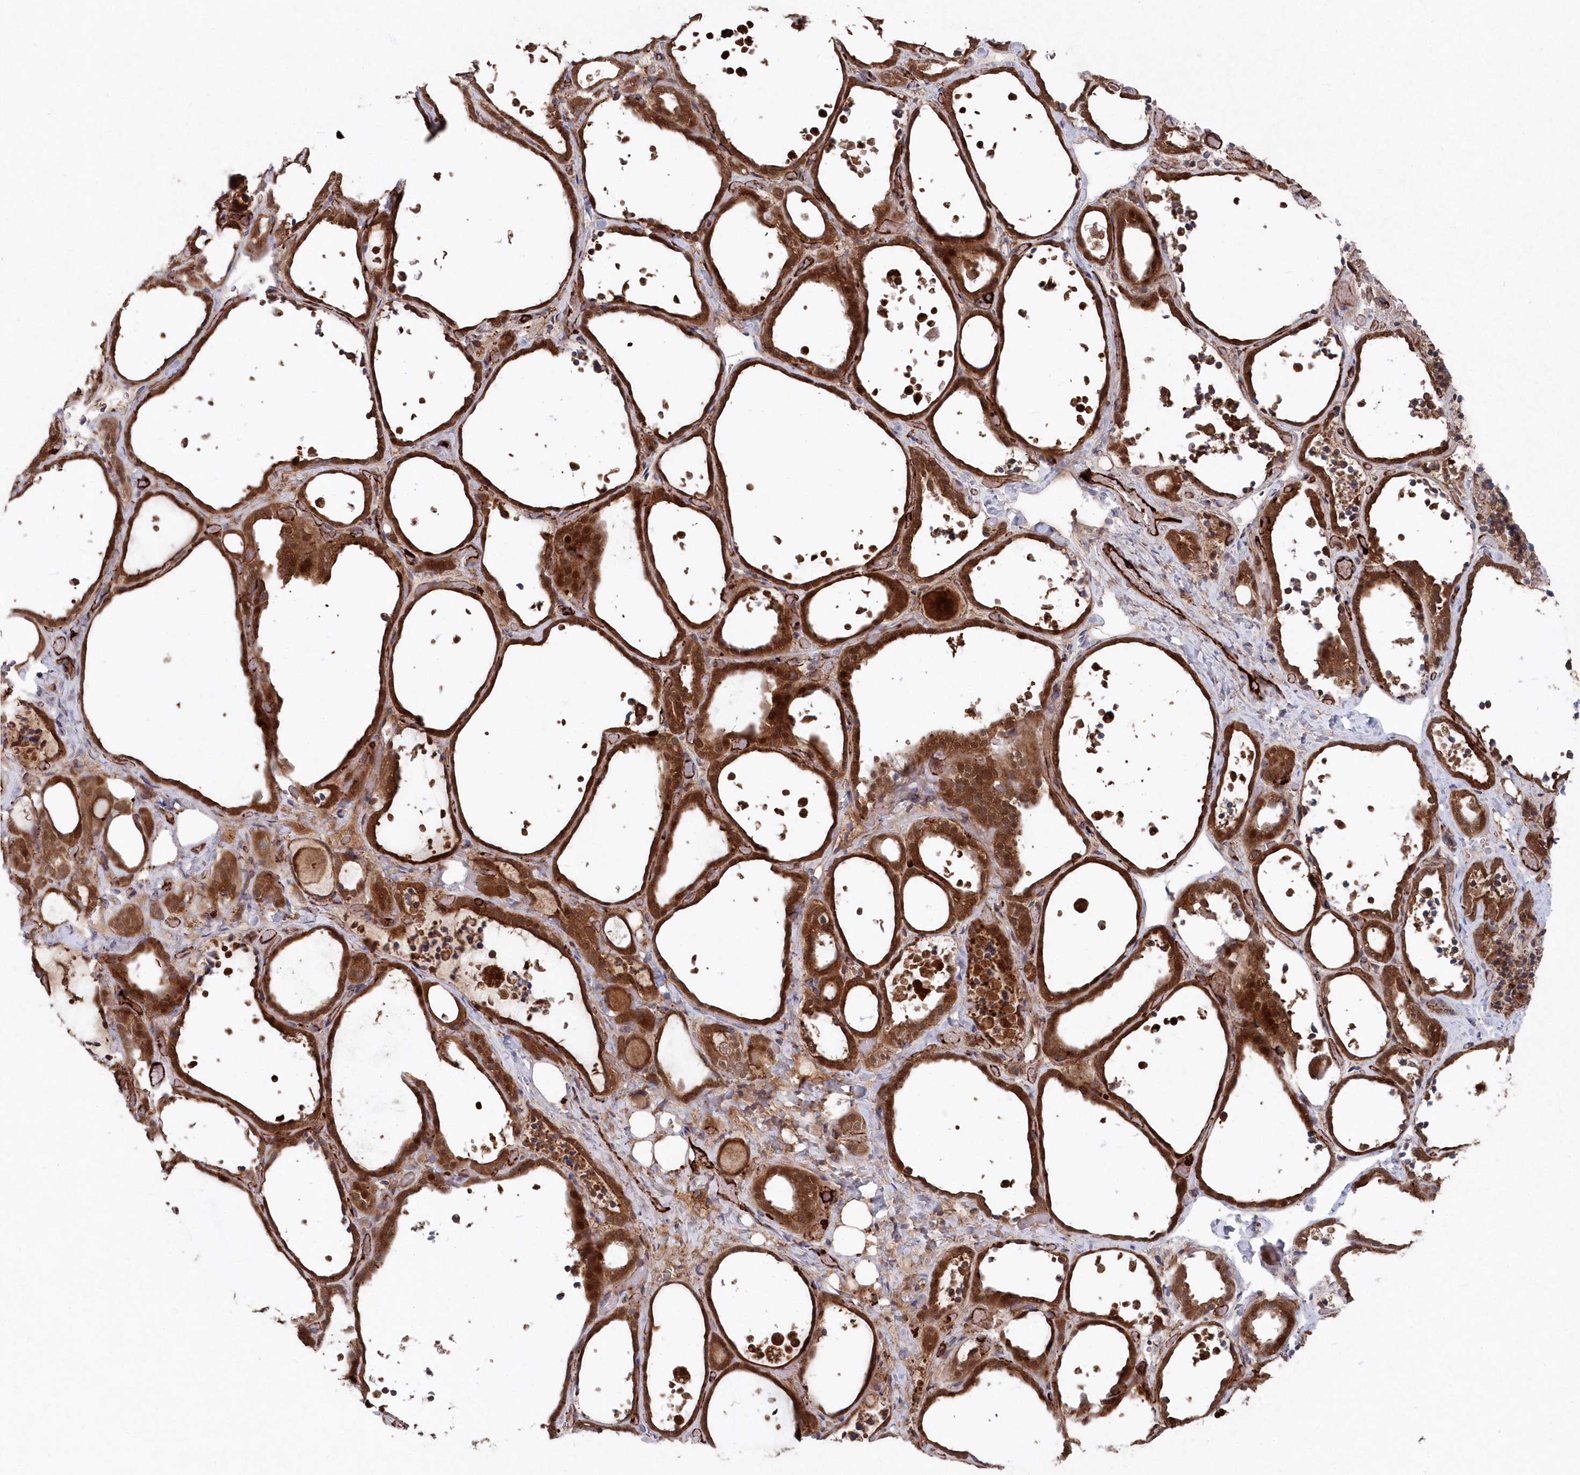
{"staining": {"intensity": "strong", "quantity": ">75%", "location": "cytoplasmic/membranous,nuclear"}, "tissue": "thyroid gland", "cell_type": "Glandular cells", "image_type": "normal", "snomed": [{"axis": "morphology", "description": "Normal tissue, NOS"}, {"axis": "topography", "description": "Thyroid gland"}], "caption": "Brown immunohistochemical staining in normal thyroid gland shows strong cytoplasmic/membranous,nuclear positivity in approximately >75% of glandular cells.", "gene": "ABHD14B", "patient": {"sex": "female", "age": 44}}